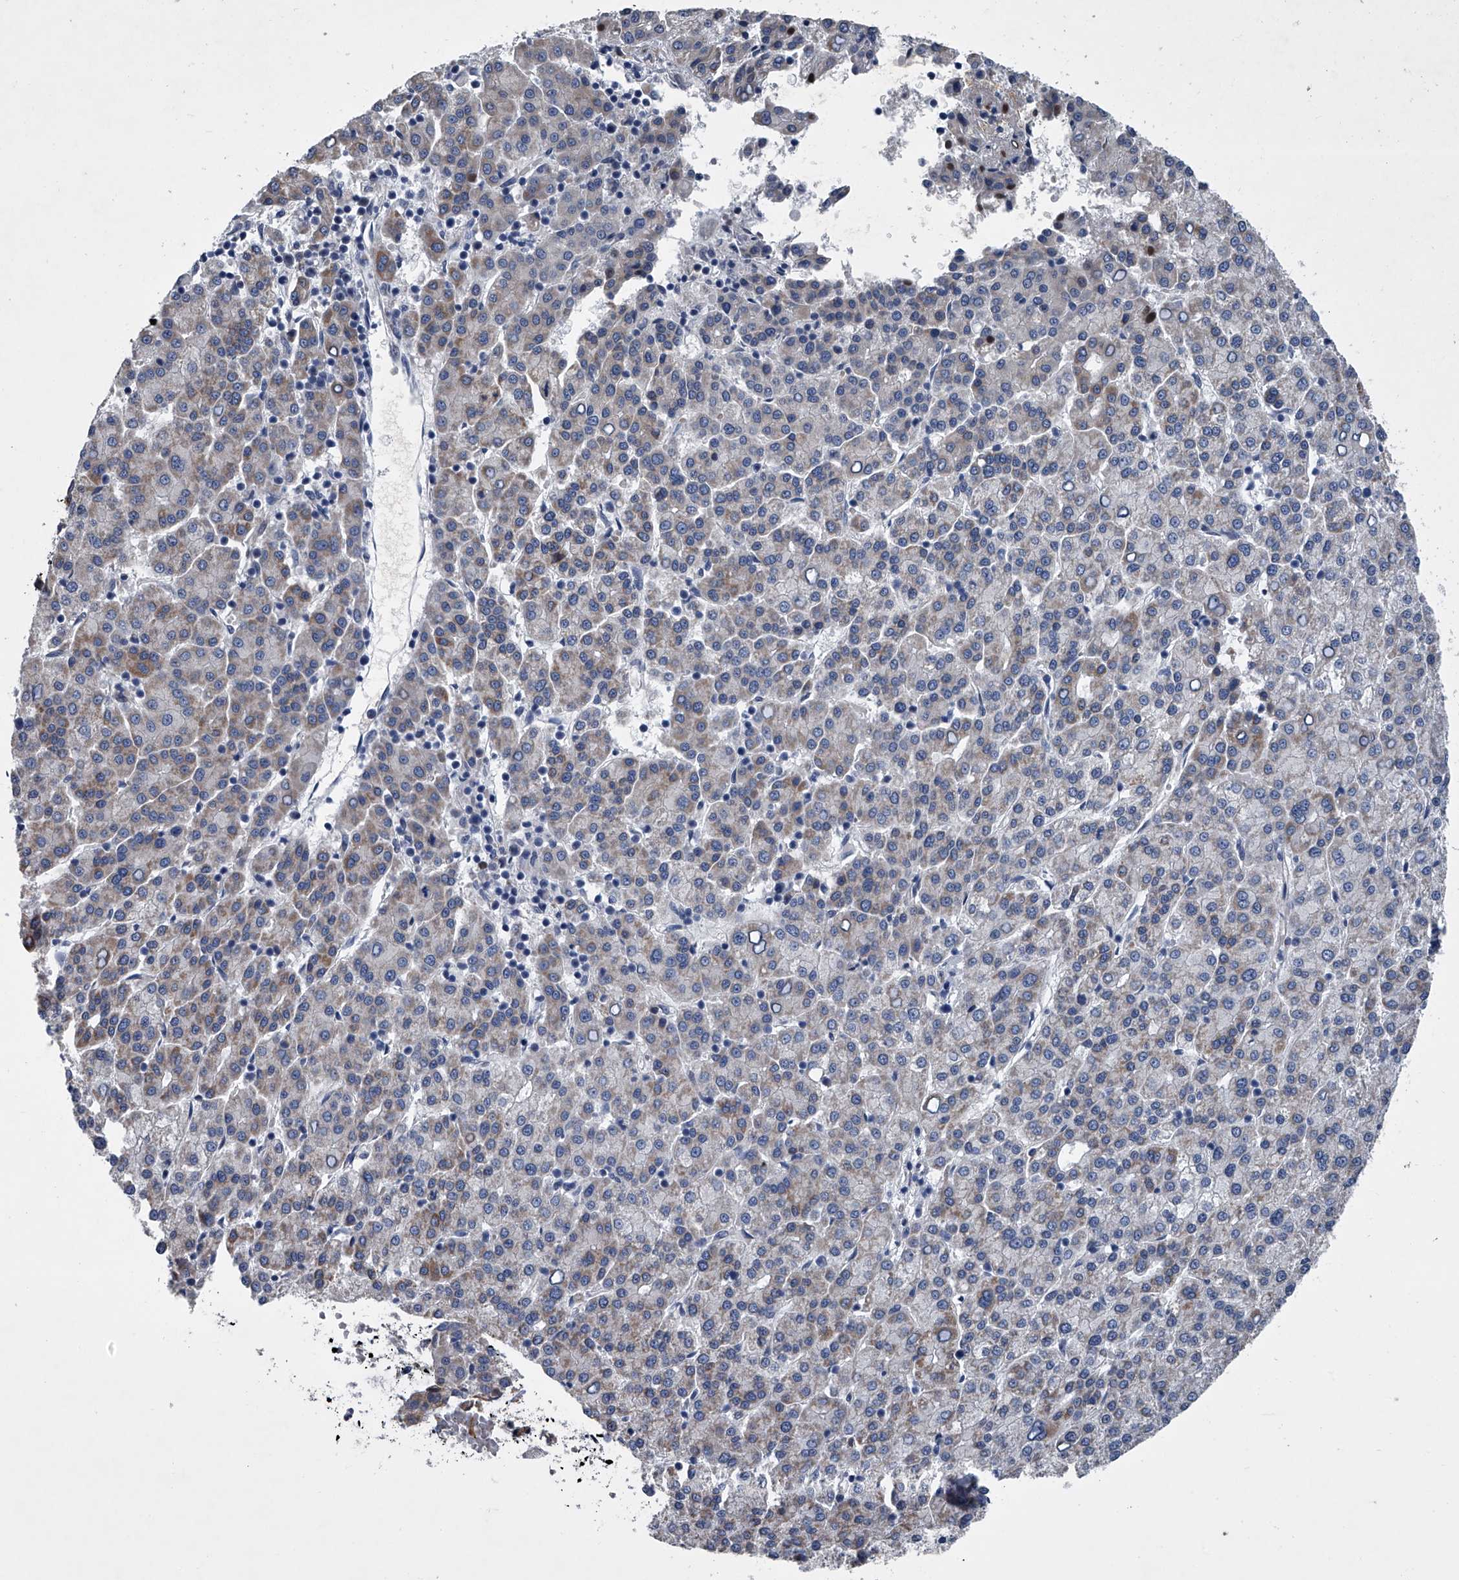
{"staining": {"intensity": "weak", "quantity": "<25%", "location": "cytoplasmic/membranous"}, "tissue": "liver cancer", "cell_type": "Tumor cells", "image_type": "cancer", "snomed": [{"axis": "morphology", "description": "Carcinoma, Hepatocellular, NOS"}, {"axis": "topography", "description": "Liver"}], "caption": "This micrograph is of liver hepatocellular carcinoma stained with immunohistochemistry to label a protein in brown with the nuclei are counter-stained blue. There is no positivity in tumor cells.", "gene": "ABCG1", "patient": {"sex": "female", "age": 58}}